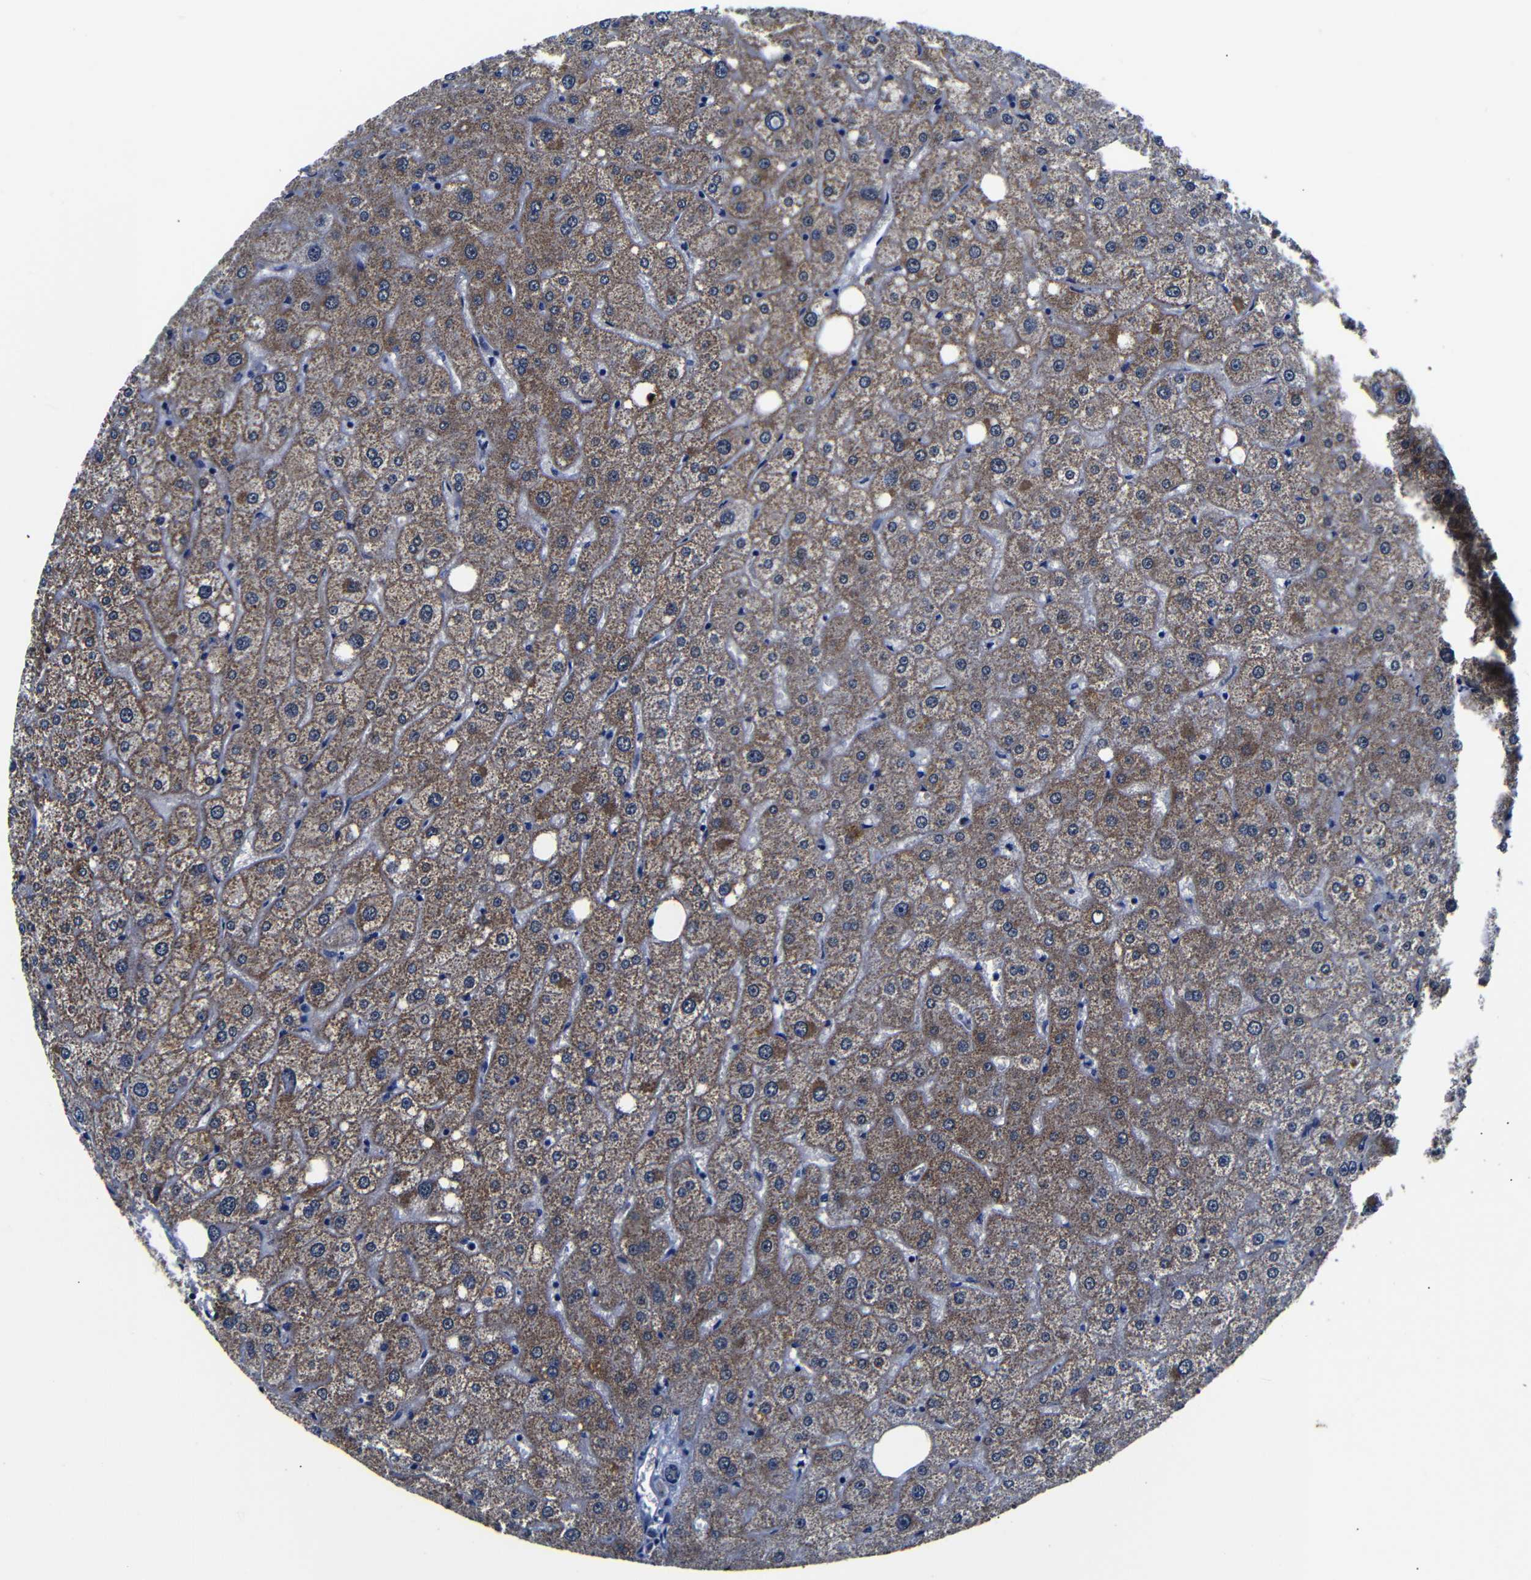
{"staining": {"intensity": "negative", "quantity": "none", "location": "none"}, "tissue": "liver", "cell_type": "Cholangiocytes", "image_type": "normal", "snomed": [{"axis": "morphology", "description": "Normal tissue, NOS"}, {"axis": "topography", "description": "Liver"}], "caption": "The micrograph exhibits no significant expression in cholangiocytes of liver.", "gene": "DEPP1", "patient": {"sex": "male", "age": 73}}